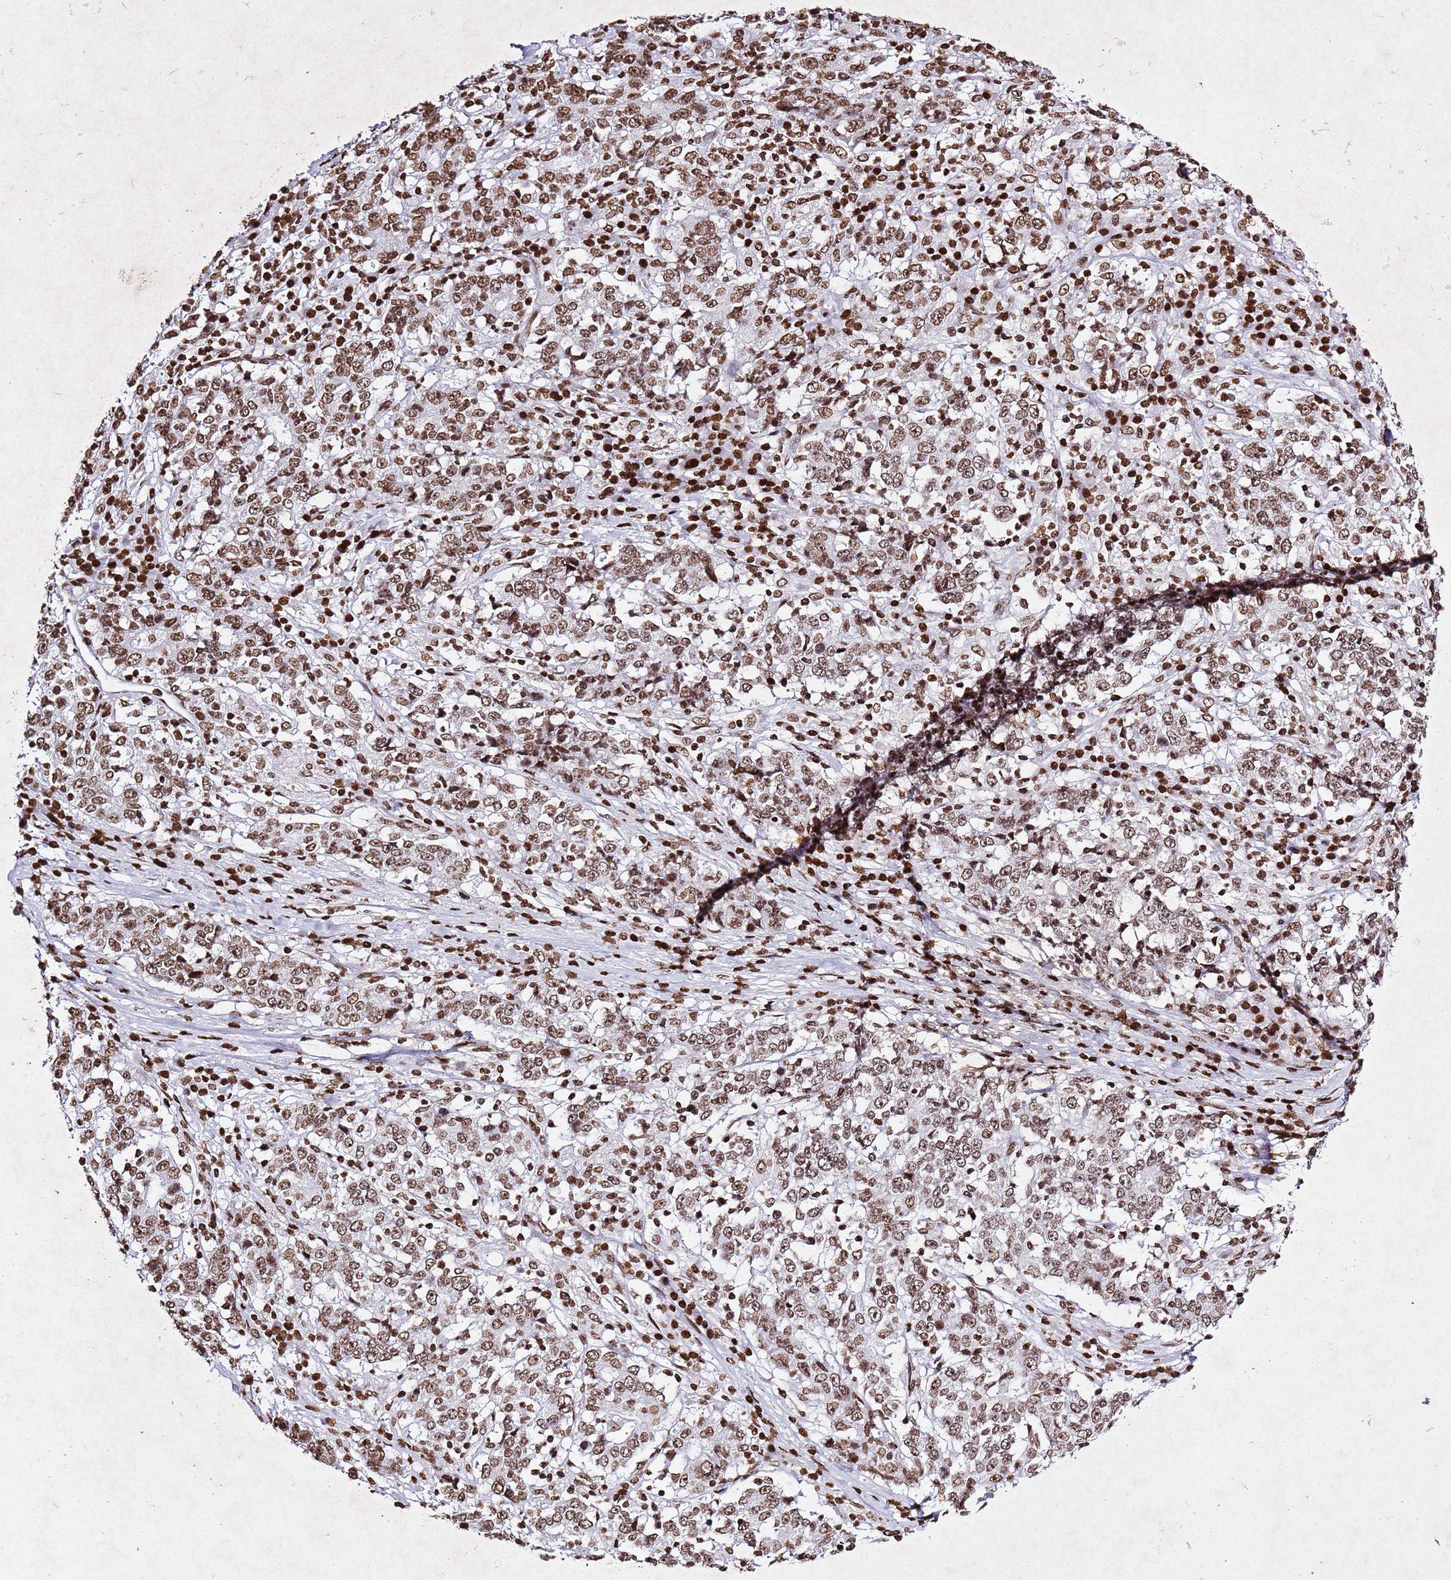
{"staining": {"intensity": "moderate", "quantity": ">75%", "location": "nuclear"}, "tissue": "stomach cancer", "cell_type": "Tumor cells", "image_type": "cancer", "snomed": [{"axis": "morphology", "description": "Adenocarcinoma, NOS"}, {"axis": "topography", "description": "Stomach"}], "caption": "The histopathology image exhibits a brown stain indicating the presence of a protein in the nuclear of tumor cells in stomach adenocarcinoma. Using DAB (brown) and hematoxylin (blue) stains, captured at high magnification using brightfield microscopy.", "gene": "BMAL1", "patient": {"sex": "male", "age": 59}}